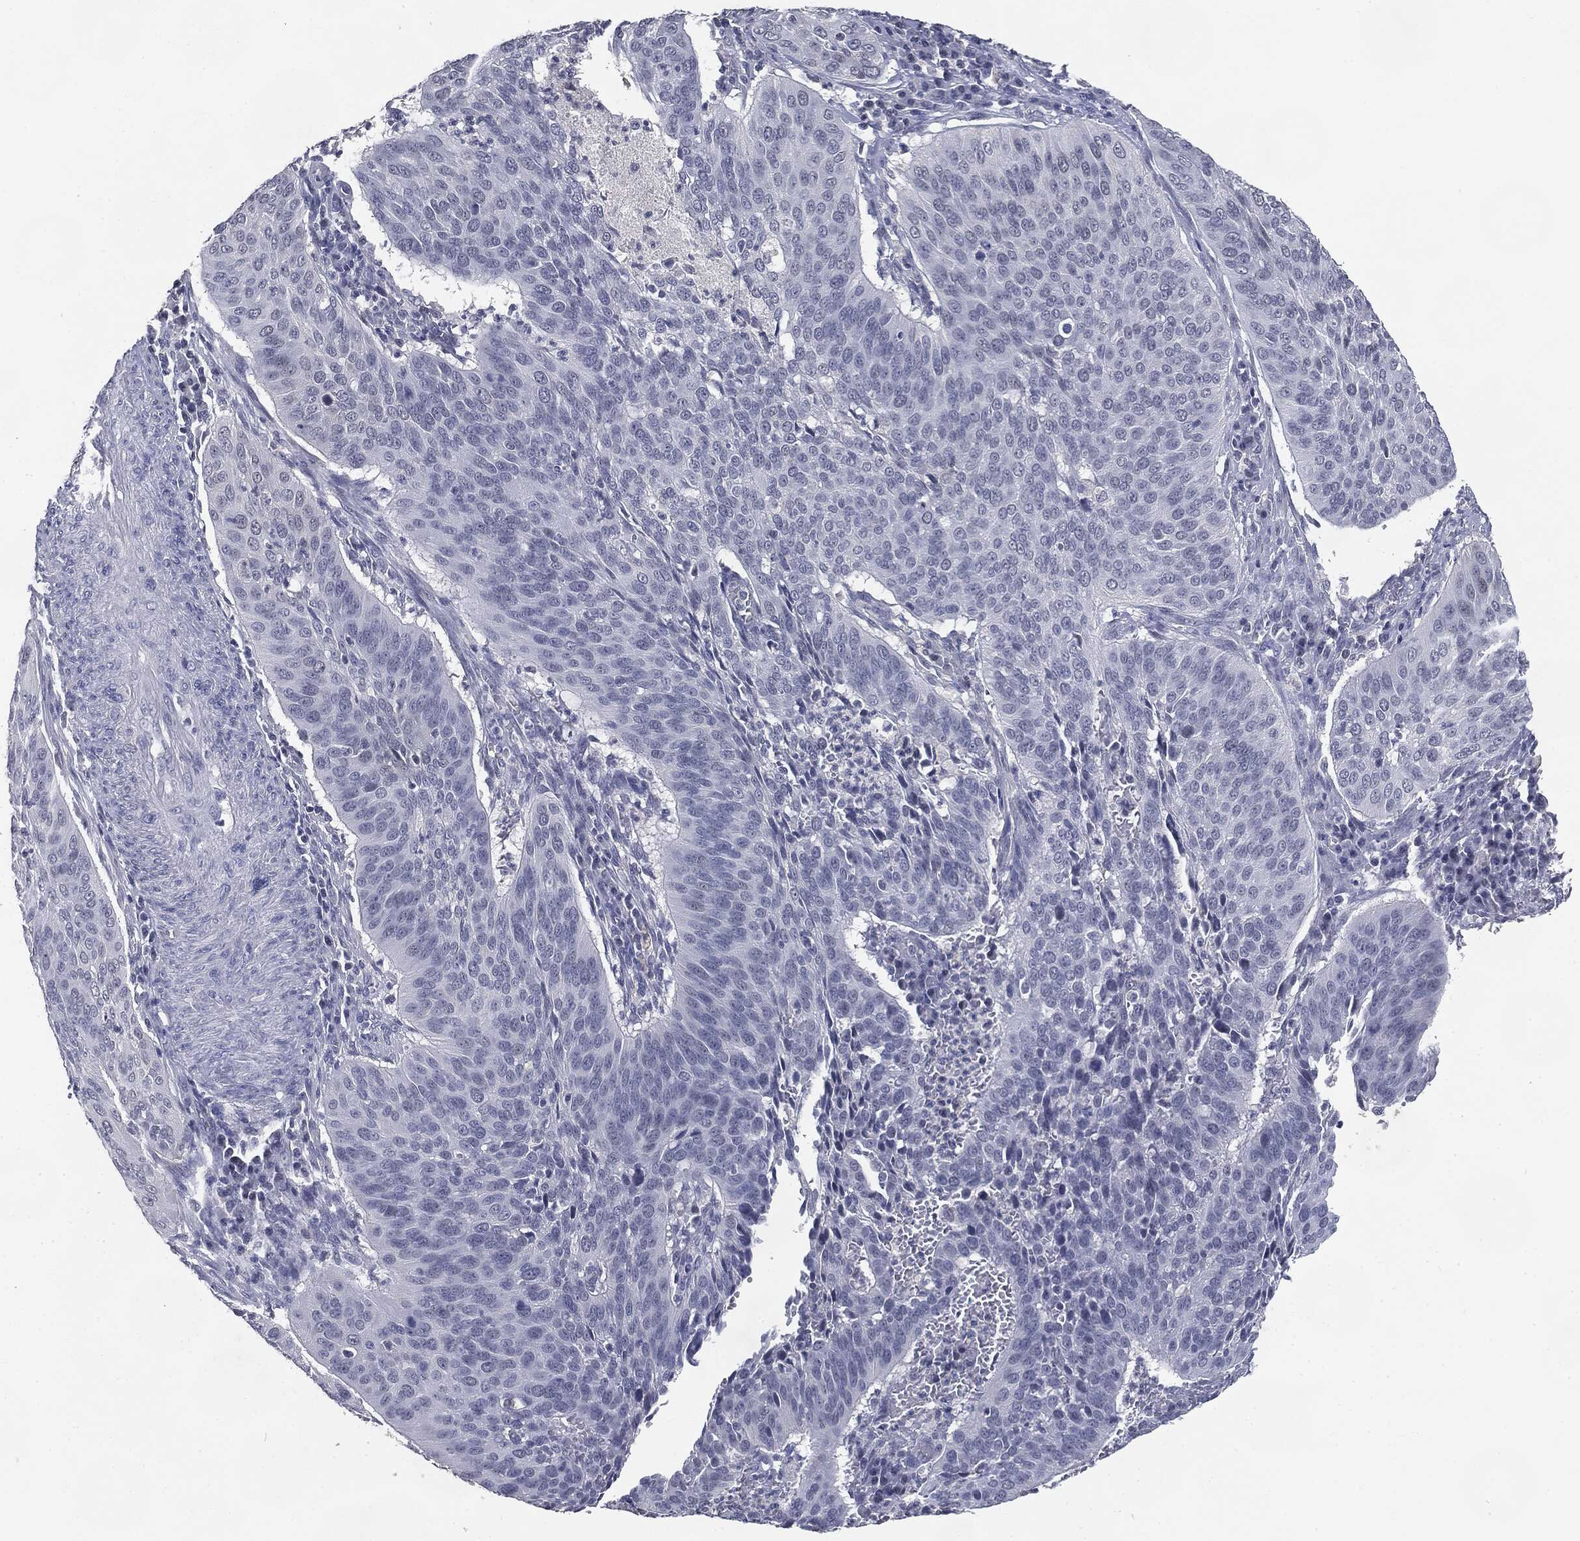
{"staining": {"intensity": "negative", "quantity": "none", "location": "none"}, "tissue": "cervical cancer", "cell_type": "Tumor cells", "image_type": "cancer", "snomed": [{"axis": "morphology", "description": "Normal tissue, NOS"}, {"axis": "morphology", "description": "Squamous cell carcinoma, NOS"}, {"axis": "topography", "description": "Cervix"}], "caption": "Tumor cells show no significant protein staining in cervical squamous cell carcinoma.", "gene": "SLC2A2", "patient": {"sex": "female", "age": 39}}